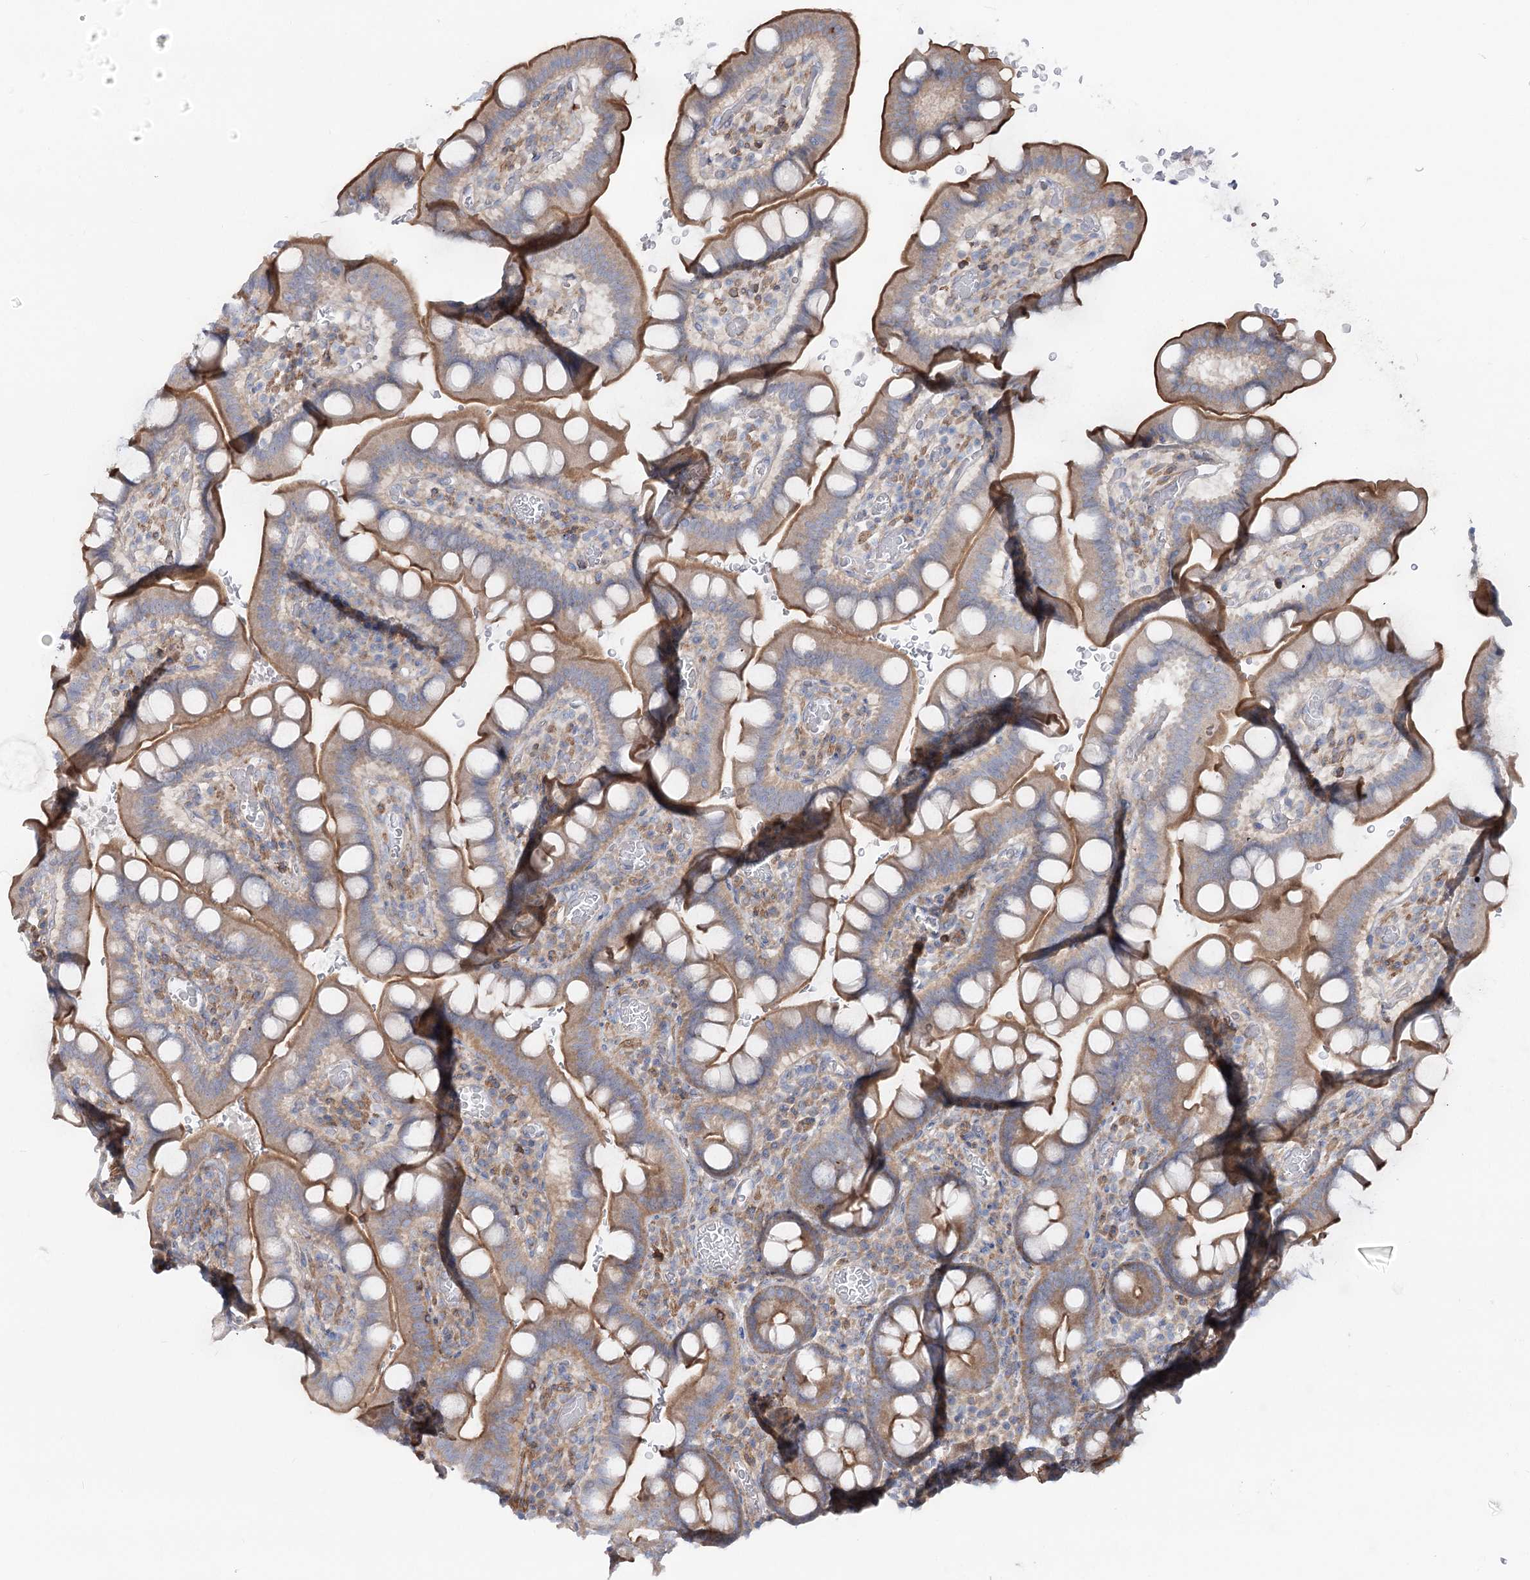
{"staining": {"intensity": "moderate", "quantity": ">75%", "location": "cytoplasmic/membranous"}, "tissue": "small intestine", "cell_type": "Glandular cells", "image_type": "normal", "snomed": [{"axis": "morphology", "description": "Normal tissue, NOS"}, {"axis": "topography", "description": "Stomach, upper"}, {"axis": "topography", "description": "Stomach, lower"}, {"axis": "topography", "description": "Small intestine"}], "caption": "Immunohistochemistry photomicrograph of unremarkable small intestine: small intestine stained using immunohistochemistry exhibits medium levels of moderate protein expression localized specifically in the cytoplasmic/membranous of glandular cells, appearing as a cytoplasmic/membranous brown color.", "gene": "LARP1B", "patient": {"sex": "male", "age": 68}}